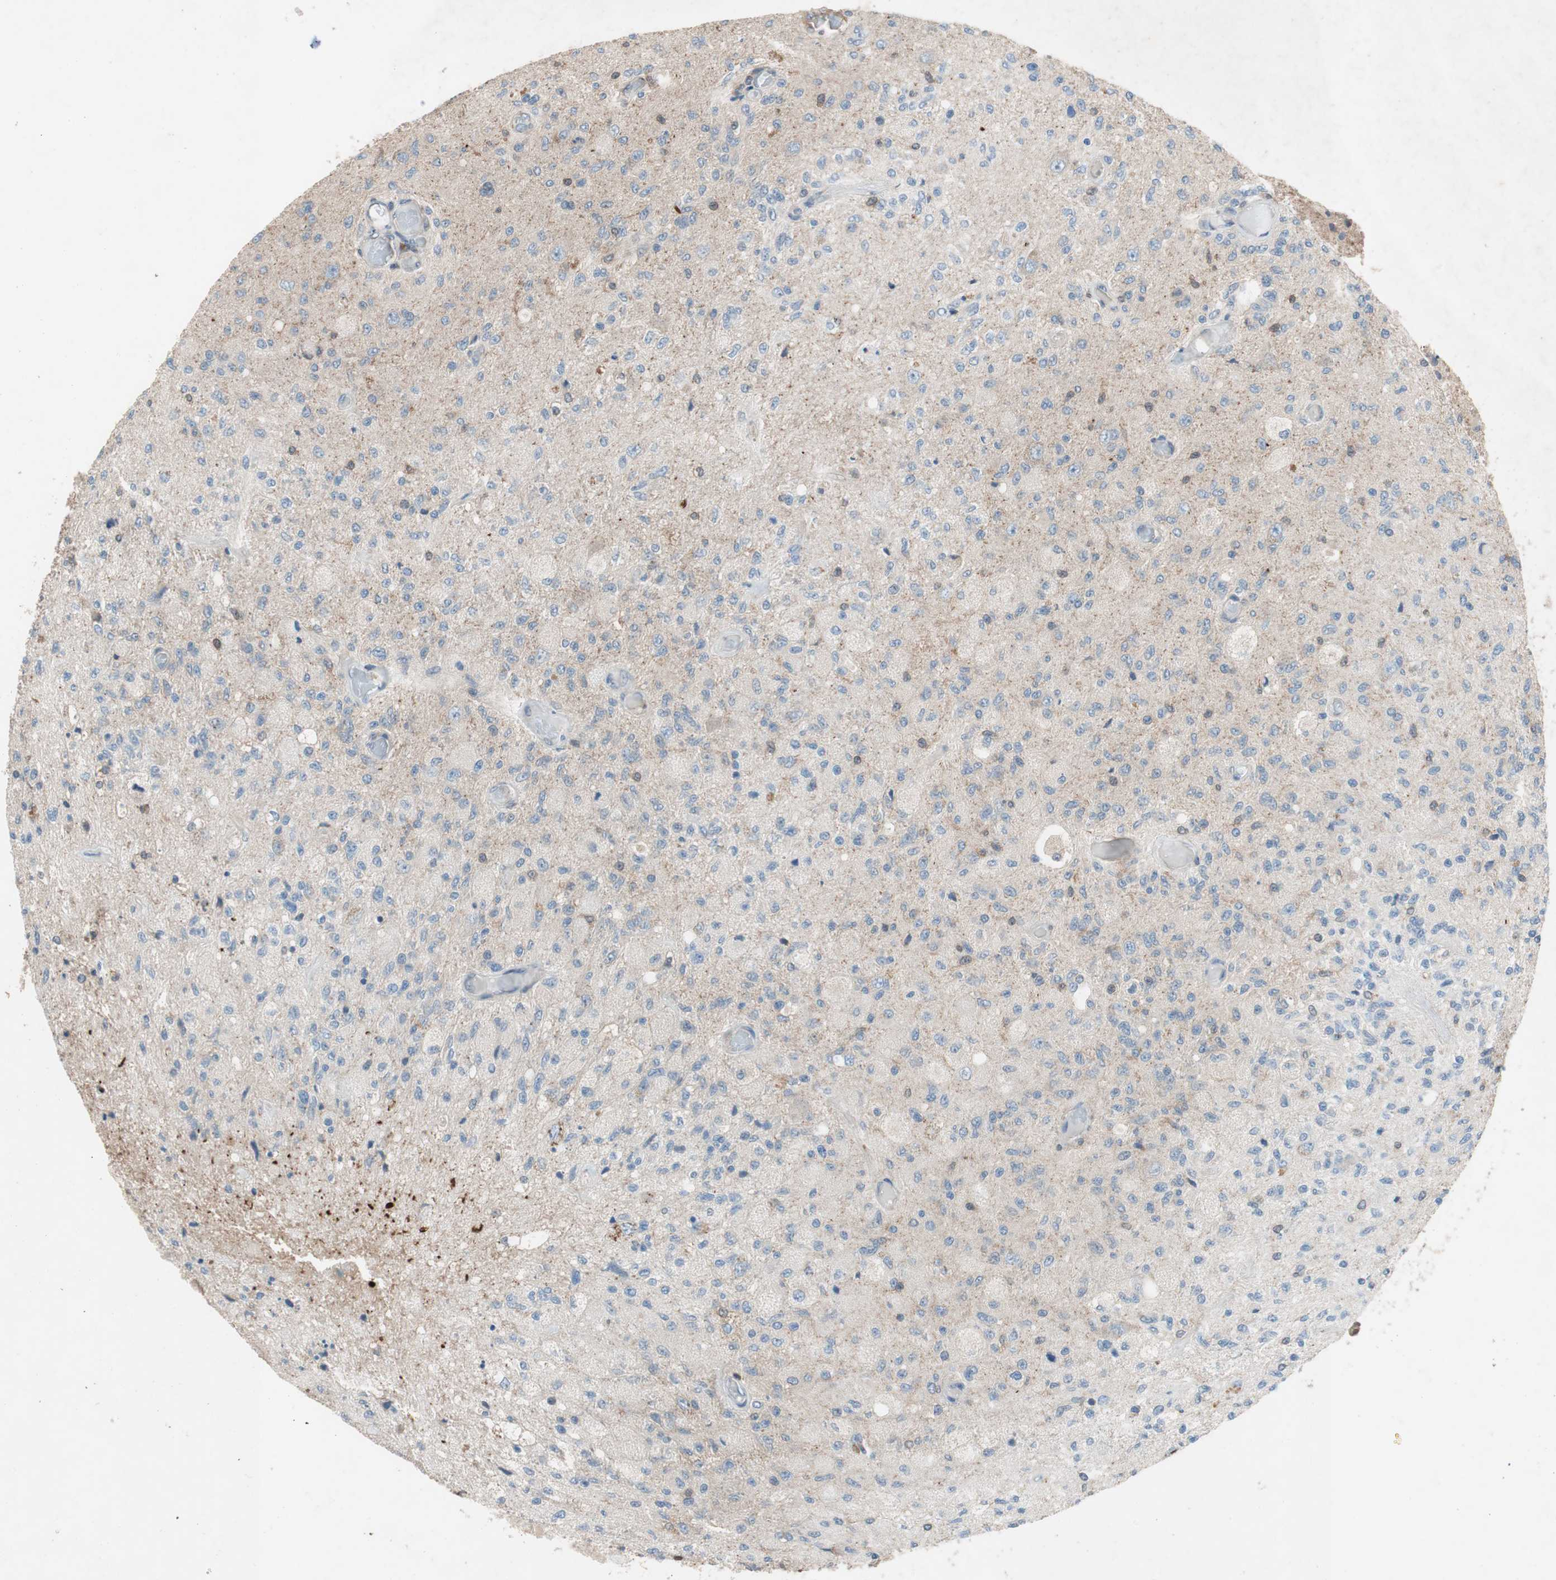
{"staining": {"intensity": "negative", "quantity": "none", "location": "none"}, "tissue": "glioma", "cell_type": "Tumor cells", "image_type": "cancer", "snomed": [{"axis": "morphology", "description": "Normal tissue, NOS"}, {"axis": "morphology", "description": "Glioma, malignant, High grade"}, {"axis": "topography", "description": "Cerebral cortex"}], "caption": "Immunohistochemistry image of neoplastic tissue: human glioma stained with DAB (3,3'-diaminobenzidine) displays no significant protein positivity in tumor cells.", "gene": "GALT", "patient": {"sex": "male", "age": 77}}